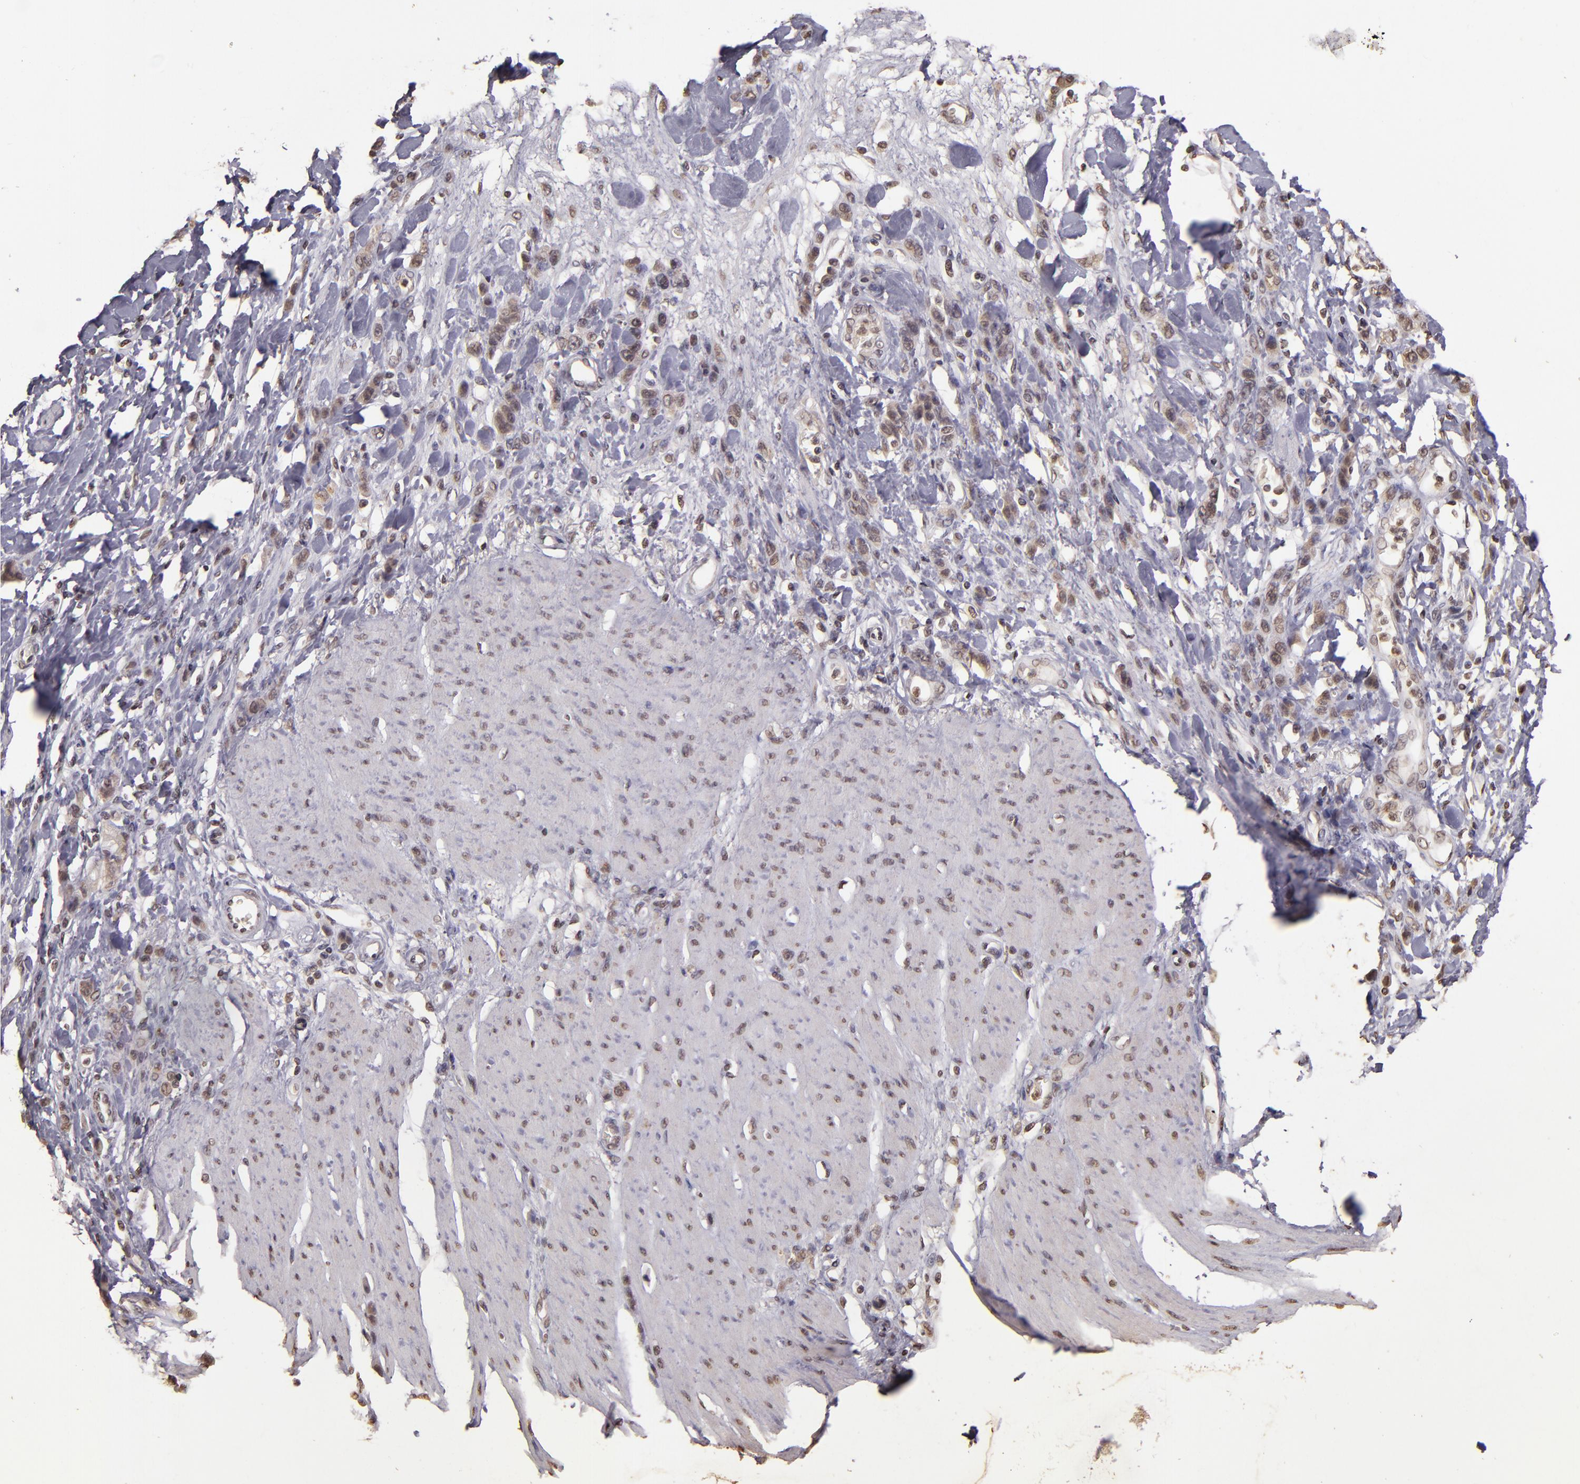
{"staining": {"intensity": "weak", "quantity": ">75%", "location": "cytoplasmic/membranous,nuclear"}, "tissue": "stomach cancer", "cell_type": "Tumor cells", "image_type": "cancer", "snomed": [{"axis": "morphology", "description": "Normal tissue, NOS"}, {"axis": "morphology", "description": "Adenocarcinoma, NOS"}, {"axis": "topography", "description": "Stomach"}], "caption": "Weak cytoplasmic/membranous and nuclear positivity for a protein is present in about >75% of tumor cells of stomach adenocarcinoma using IHC.", "gene": "CUL1", "patient": {"sex": "male", "age": 82}}